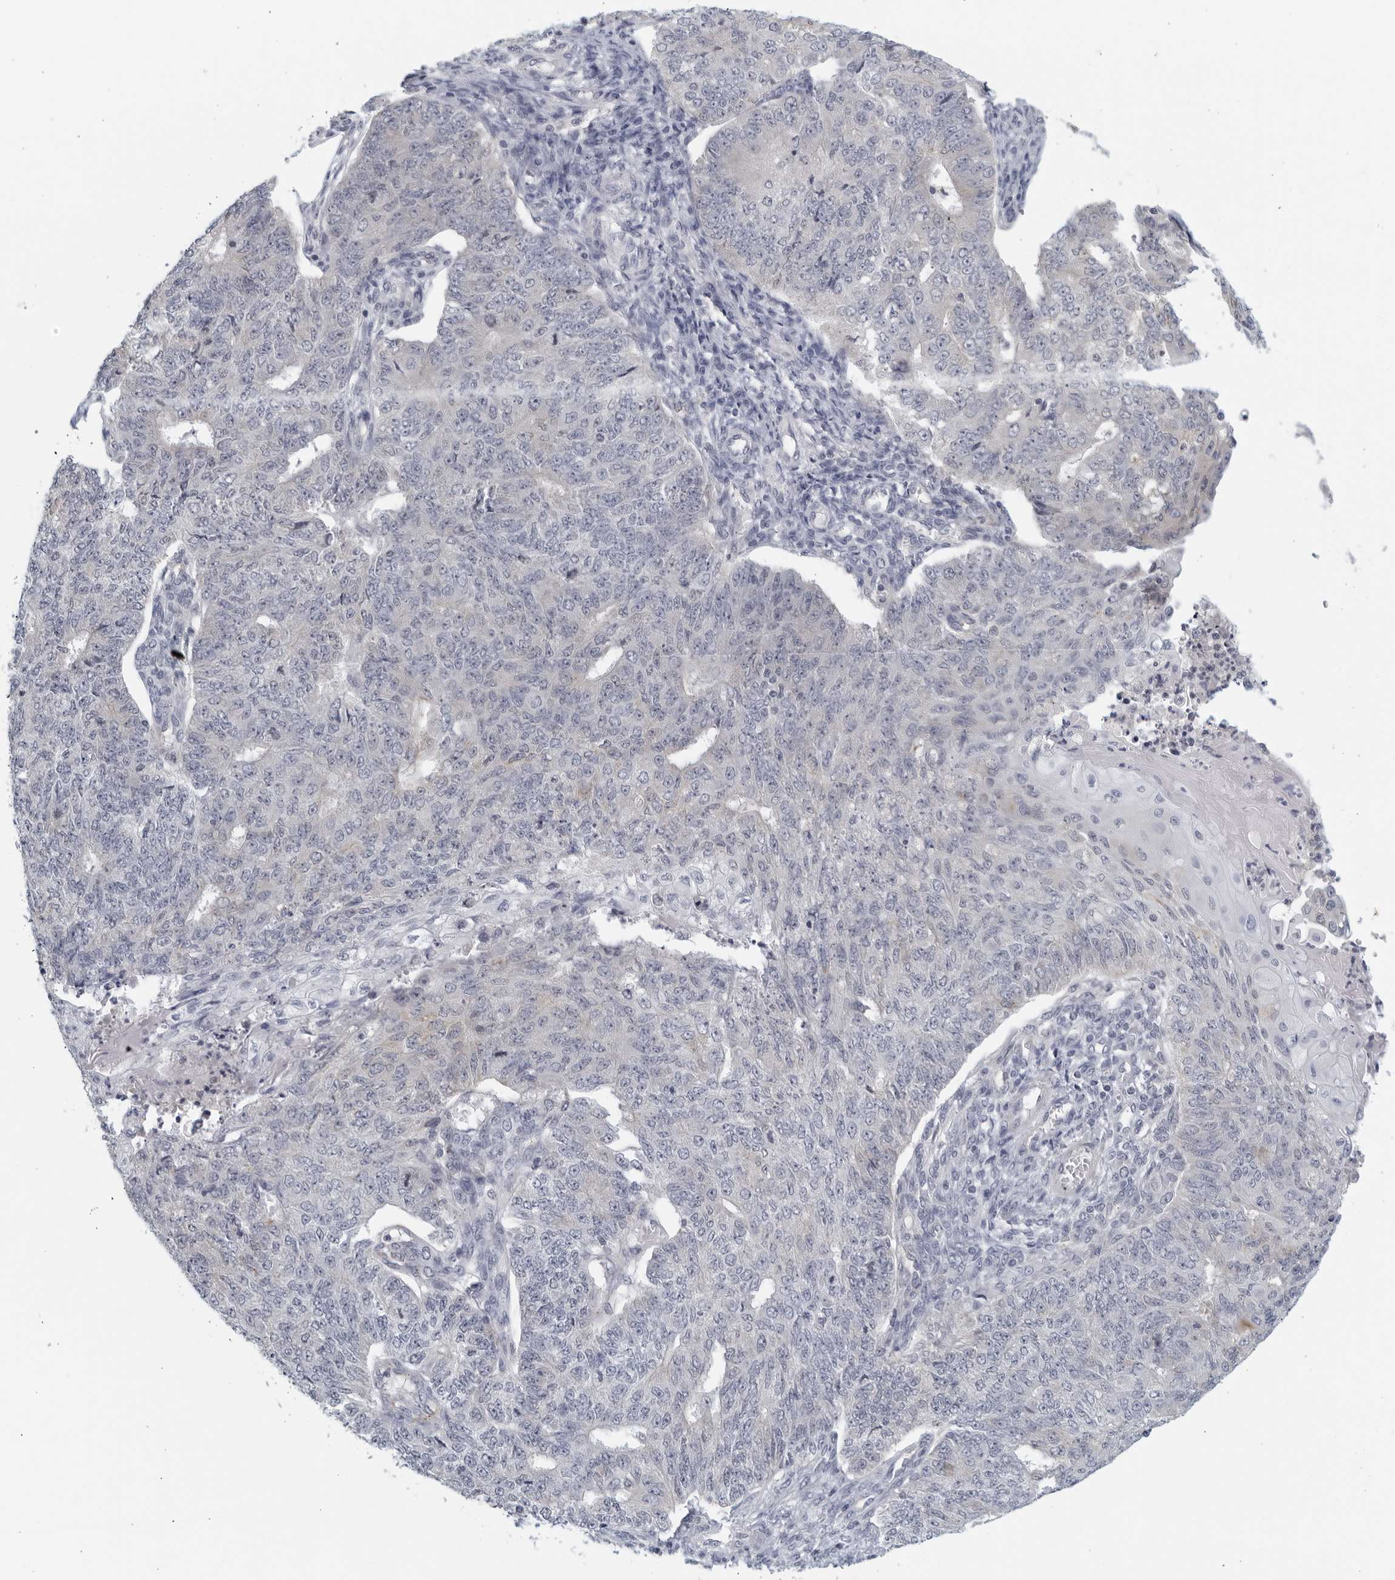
{"staining": {"intensity": "negative", "quantity": "none", "location": "none"}, "tissue": "endometrial cancer", "cell_type": "Tumor cells", "image_type": "cancer", "snomed": [{"axis": "morphology", "description": "Adenocarcinoma, NOS"}, {"axis": "topography", "description": "Endometrium"}], "caption": "Tumor cells are negative for brown protein staining in endometrial cancer (adenocarcinoma). (Immunohistochemistry, brightfield microscopy, high magnification).", "gene": "MATN1", "patient": {"sex": "female", "age": 32}}